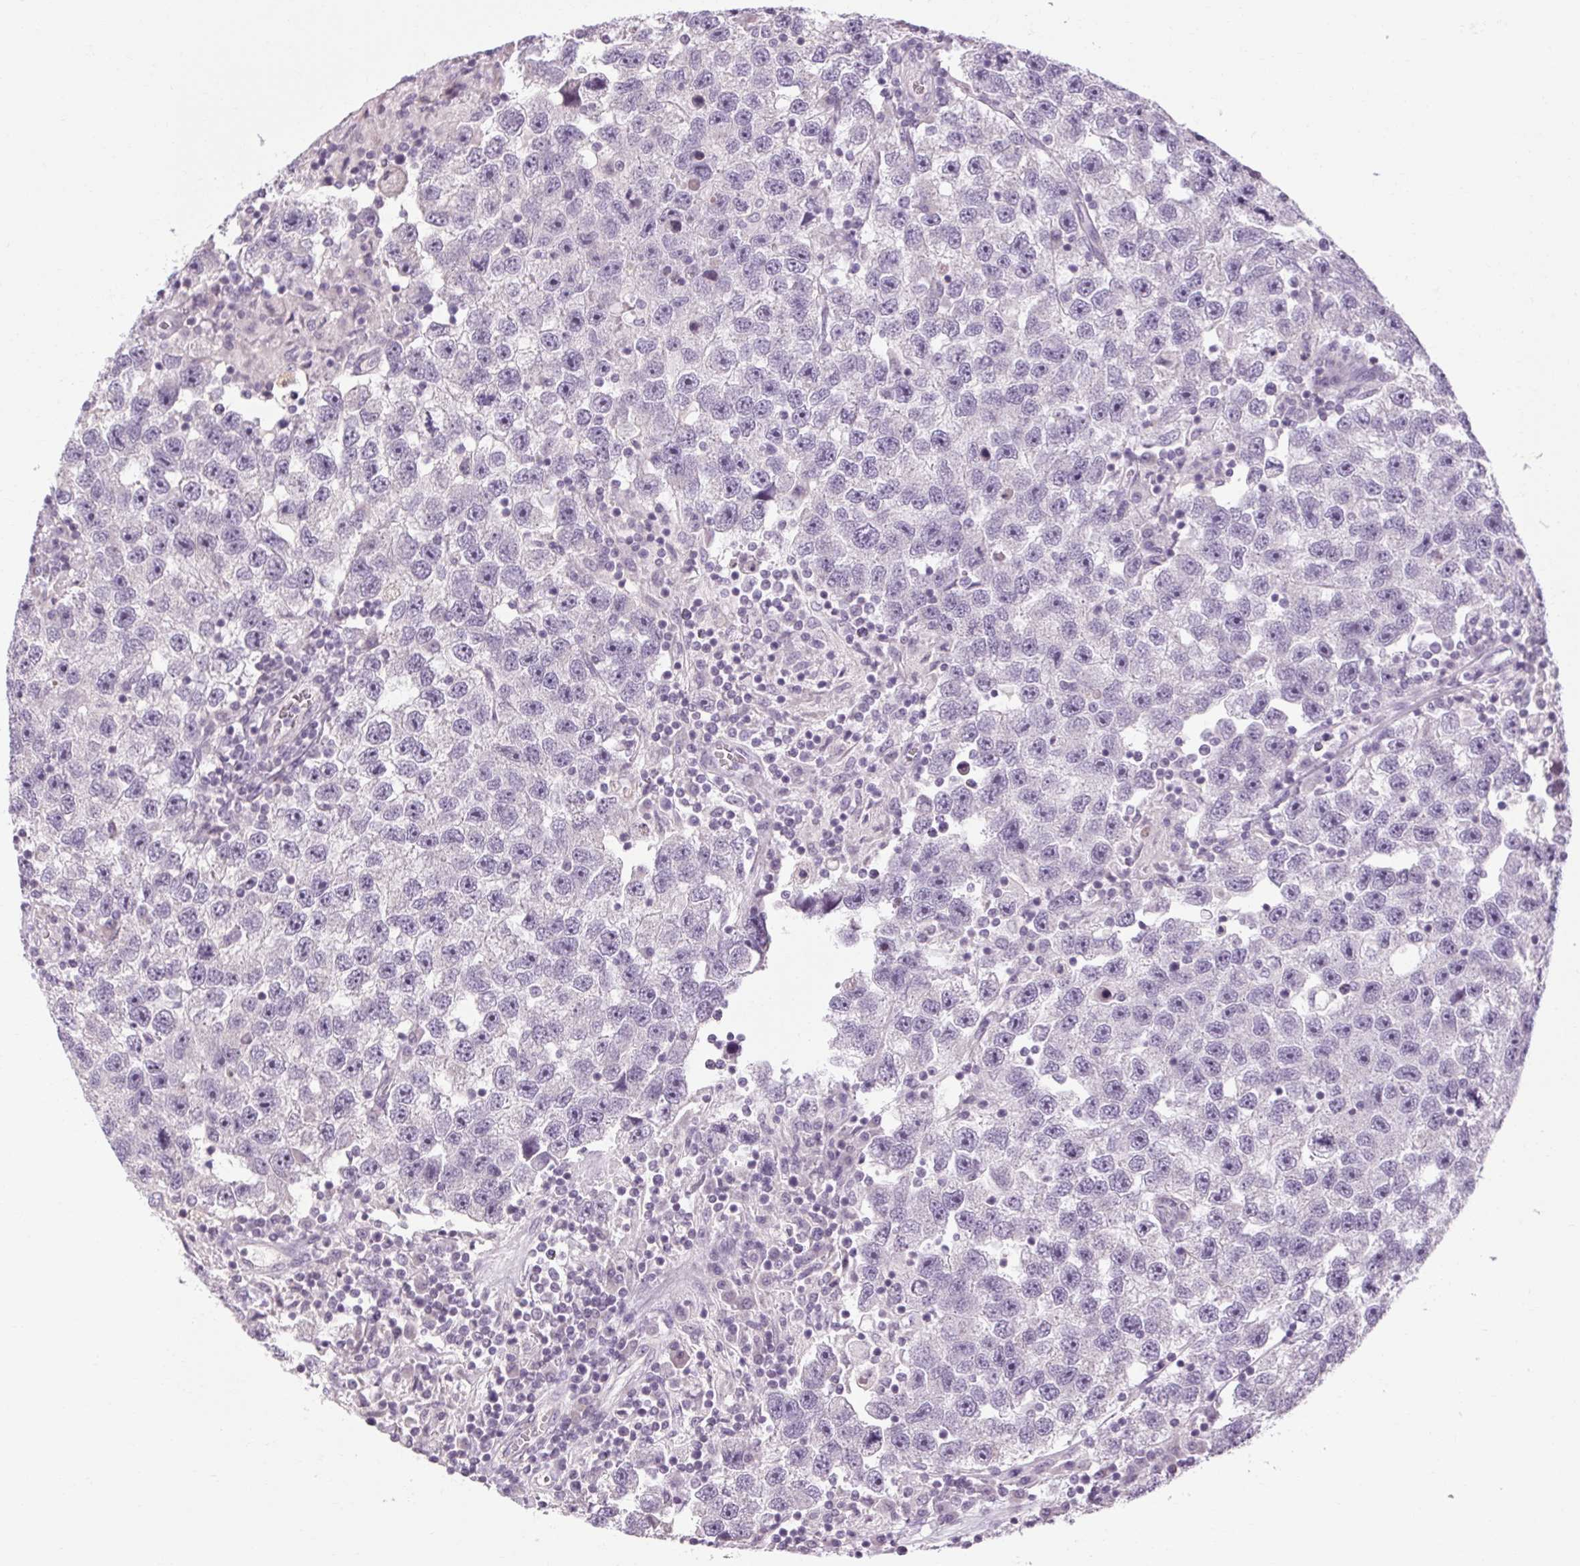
{"staining": {"intensity": "negative", "quantity": "none", "location": "none"}, "tissue": "testis cancer", "cell_type": "Tumor cells", "image_type": "cancer", "snomed": [{"axis": "morphology", "description": "Seminoma, NOS"}, {"axis": "topography", "description": "Testis"}], "caption": "Photomicrograph shows no protein expression in tumor cells of testis cancer tissue.", "gene": "KLHL40", "patient": {"sex": "male", "age": 26}}